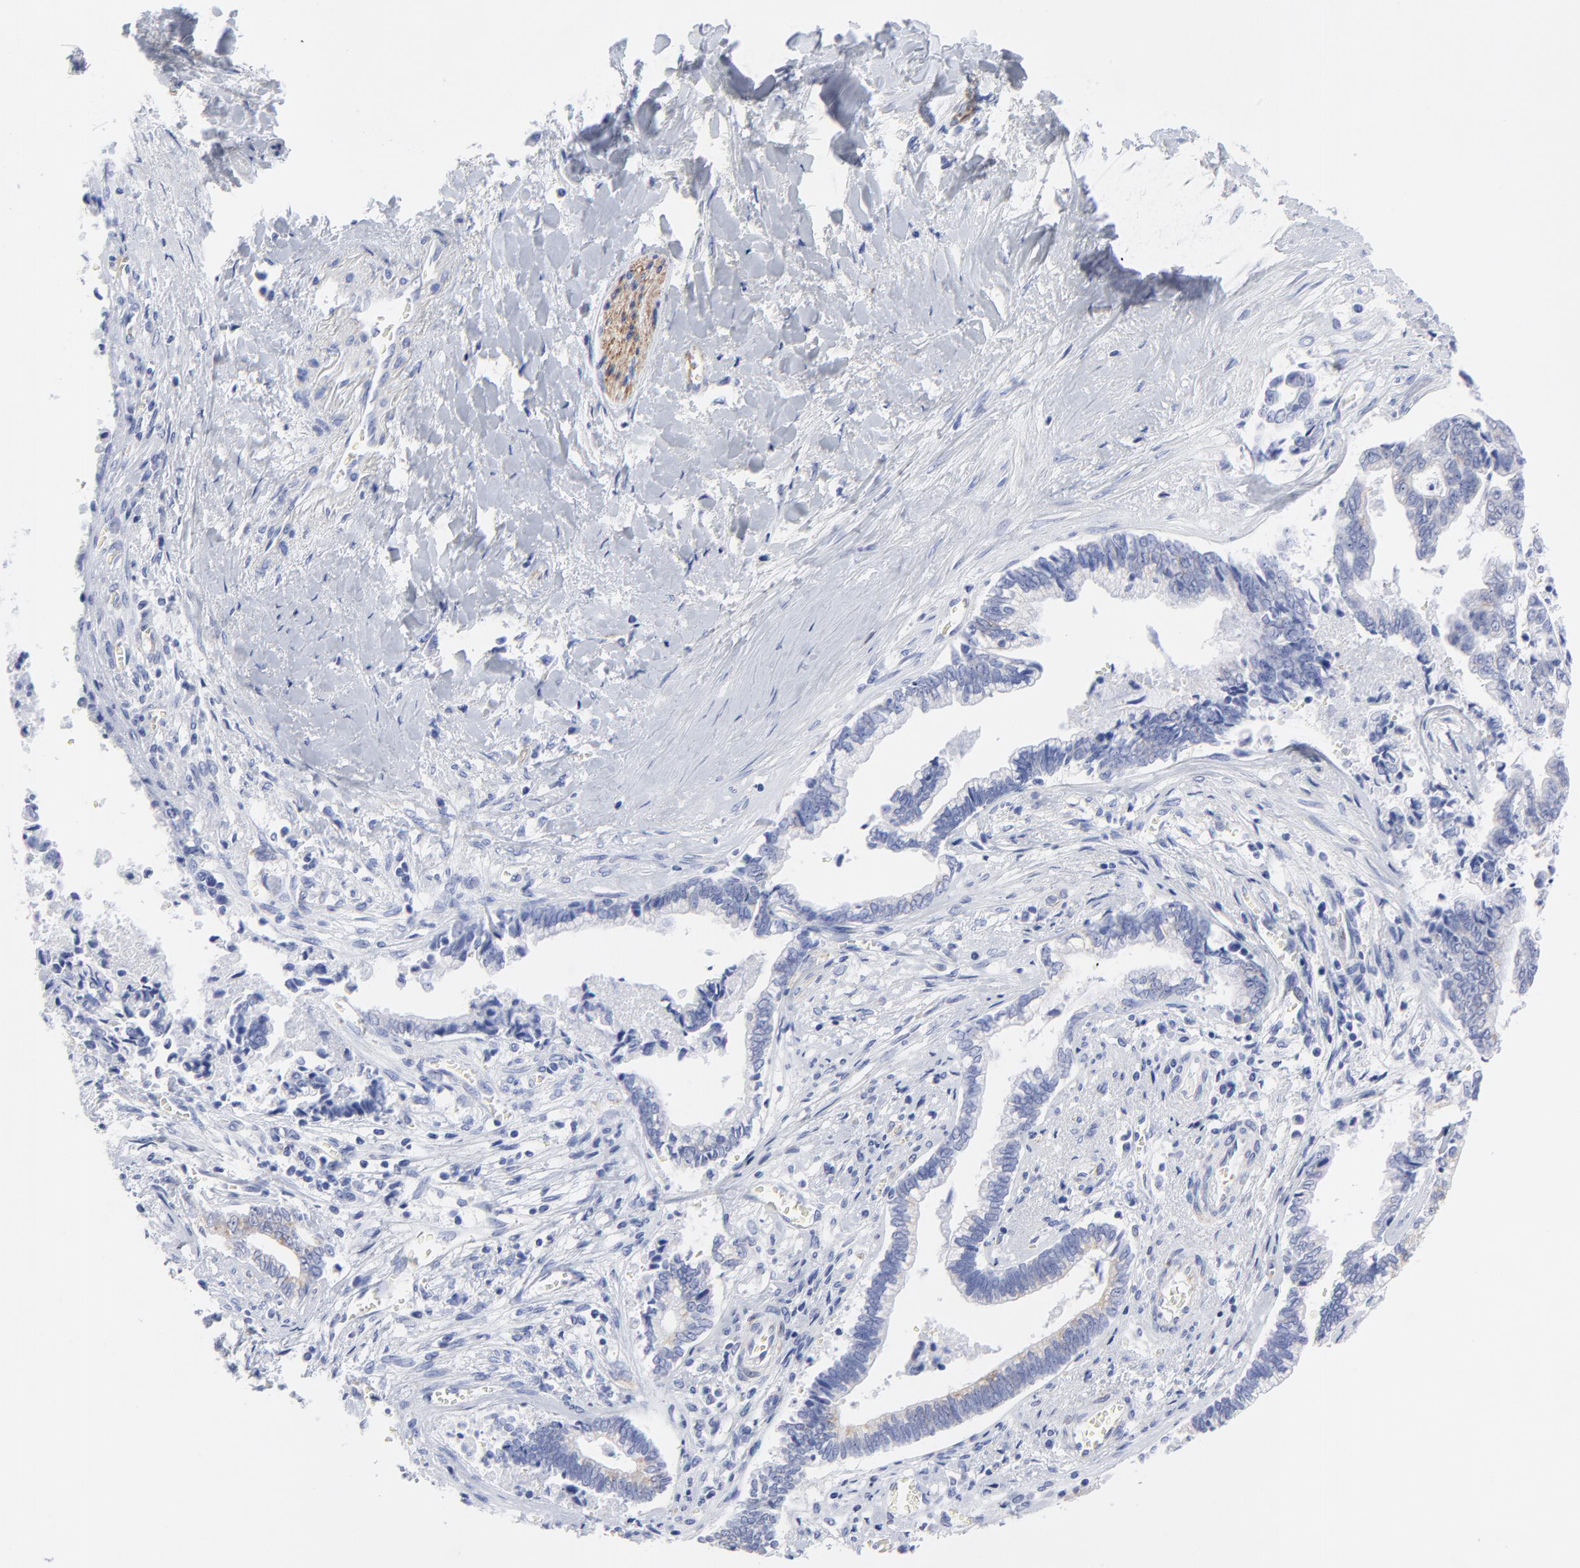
{"staining": {"intensity": "moderate", "quantity": "<25%", "location": "cytoplasmic/membranous"}, "tissue": "liver cancer", "cell_type": "Tumor cells", "image_type": "cancer", "snomed": [{"axis": "morphology", "description": "Cholangiocarcinoma"}, {"axis": "topography", "description": "Liver"}], "caption": "Human liver cancer stained for a protein (brown) shows moderate cytoplasmic/membranous positive expression in approximately <25% of tumor cells.", "gene": "CNTN3", "patient": {"sex": "male", "age": 57}}